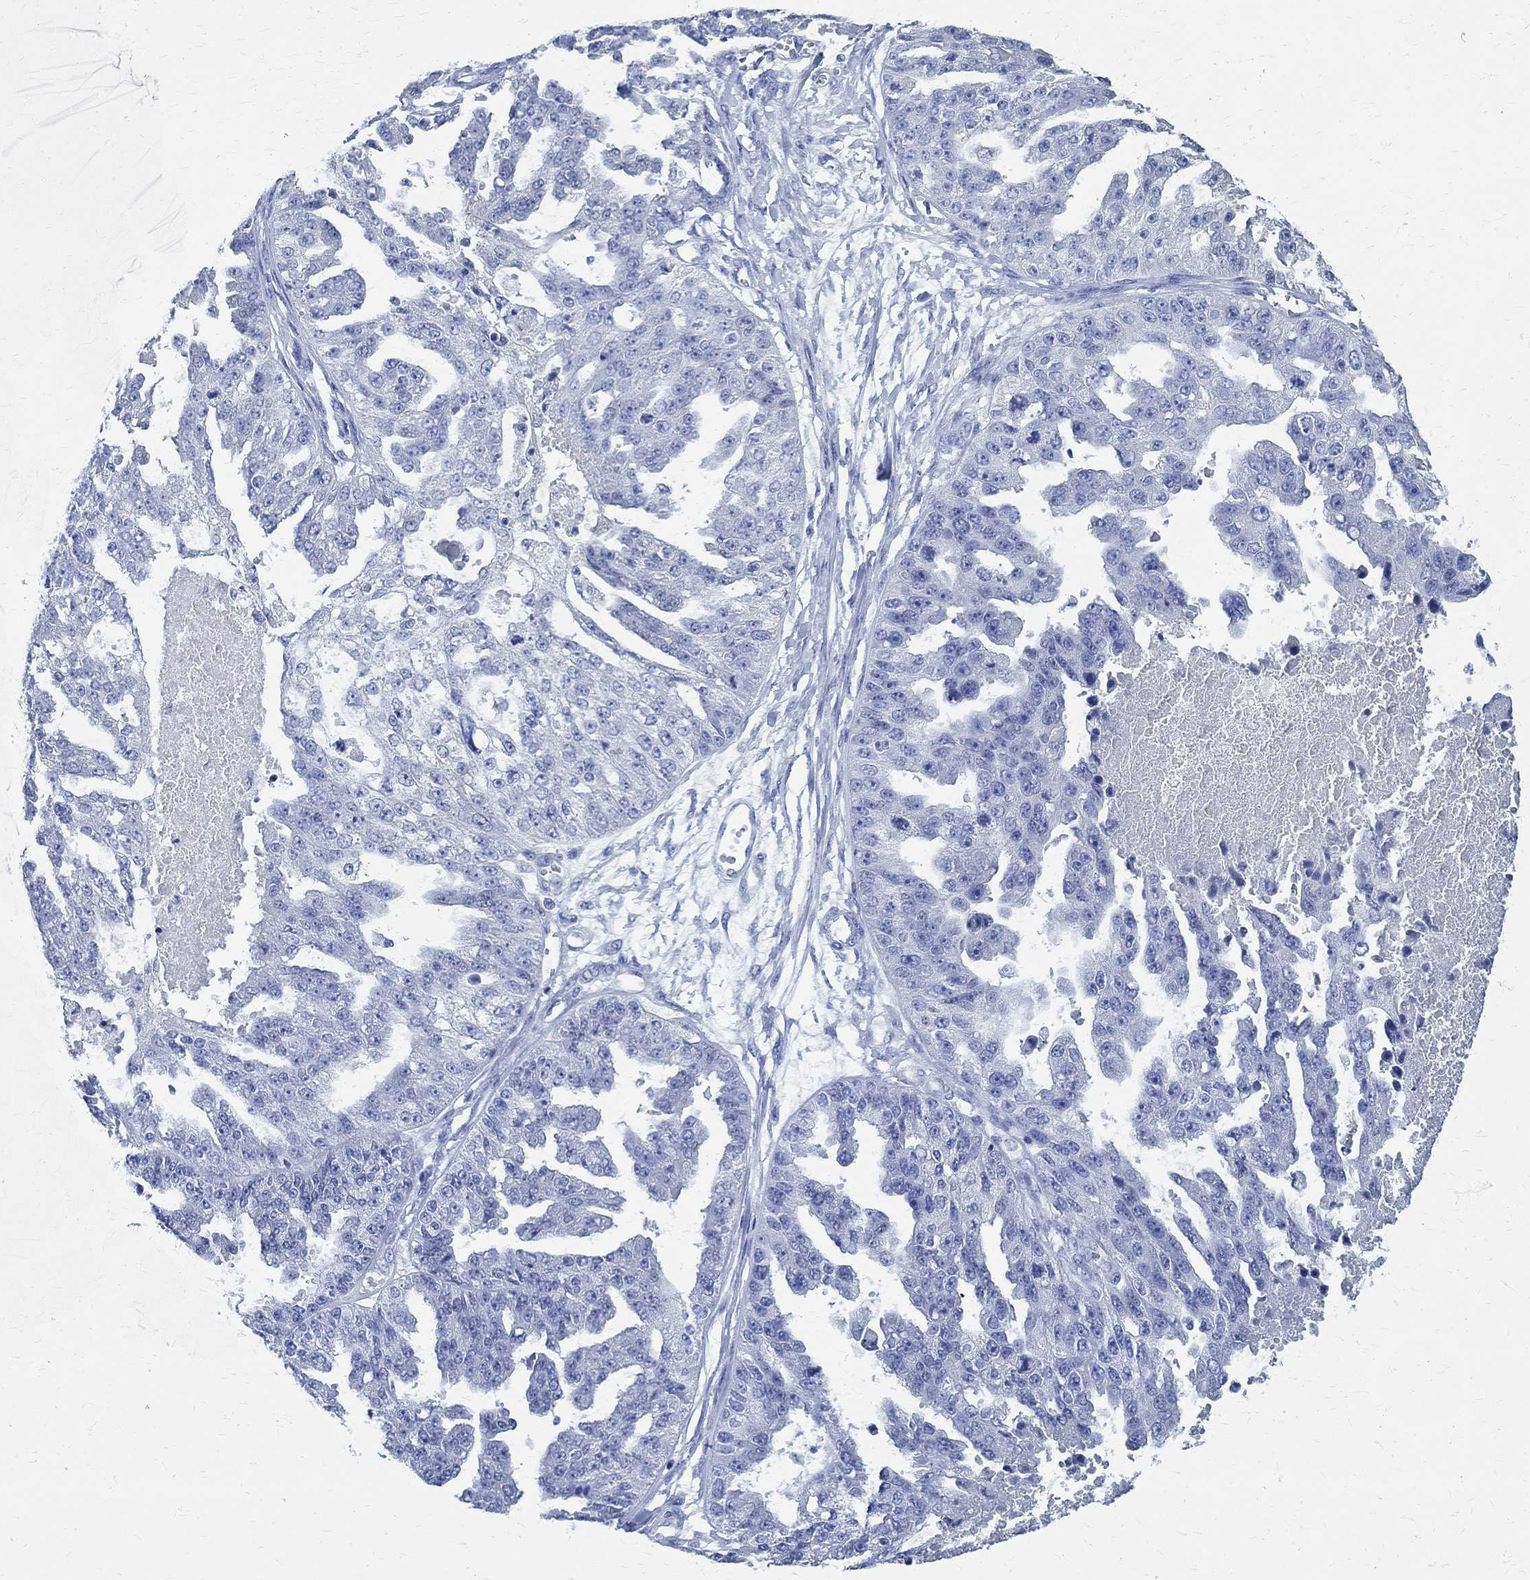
{"staining": {"intensity": "negative", "quantity": "none", "location": "none"}, "tissue": "ovarian cancer", "cell_type": "Tumor cells", "image_type": "cancer", "snomed": [{"axis": "morphology", "description": "Cystadenocarcinoma, serous, NOS"}, {"axis": "topography", "description": "Ovary"}], "caption": "An immunohistochemistry histopathology image of serous cystadenocarcinoma (ovarian) is shown. There is no staining in tumor cells of serous cystadenocarcinoma (ovarian). (Brightfield microscopy of DAB IHC at high magnification).", "gene": "PRX", "patient": {"sex": "female", "age": 58}}